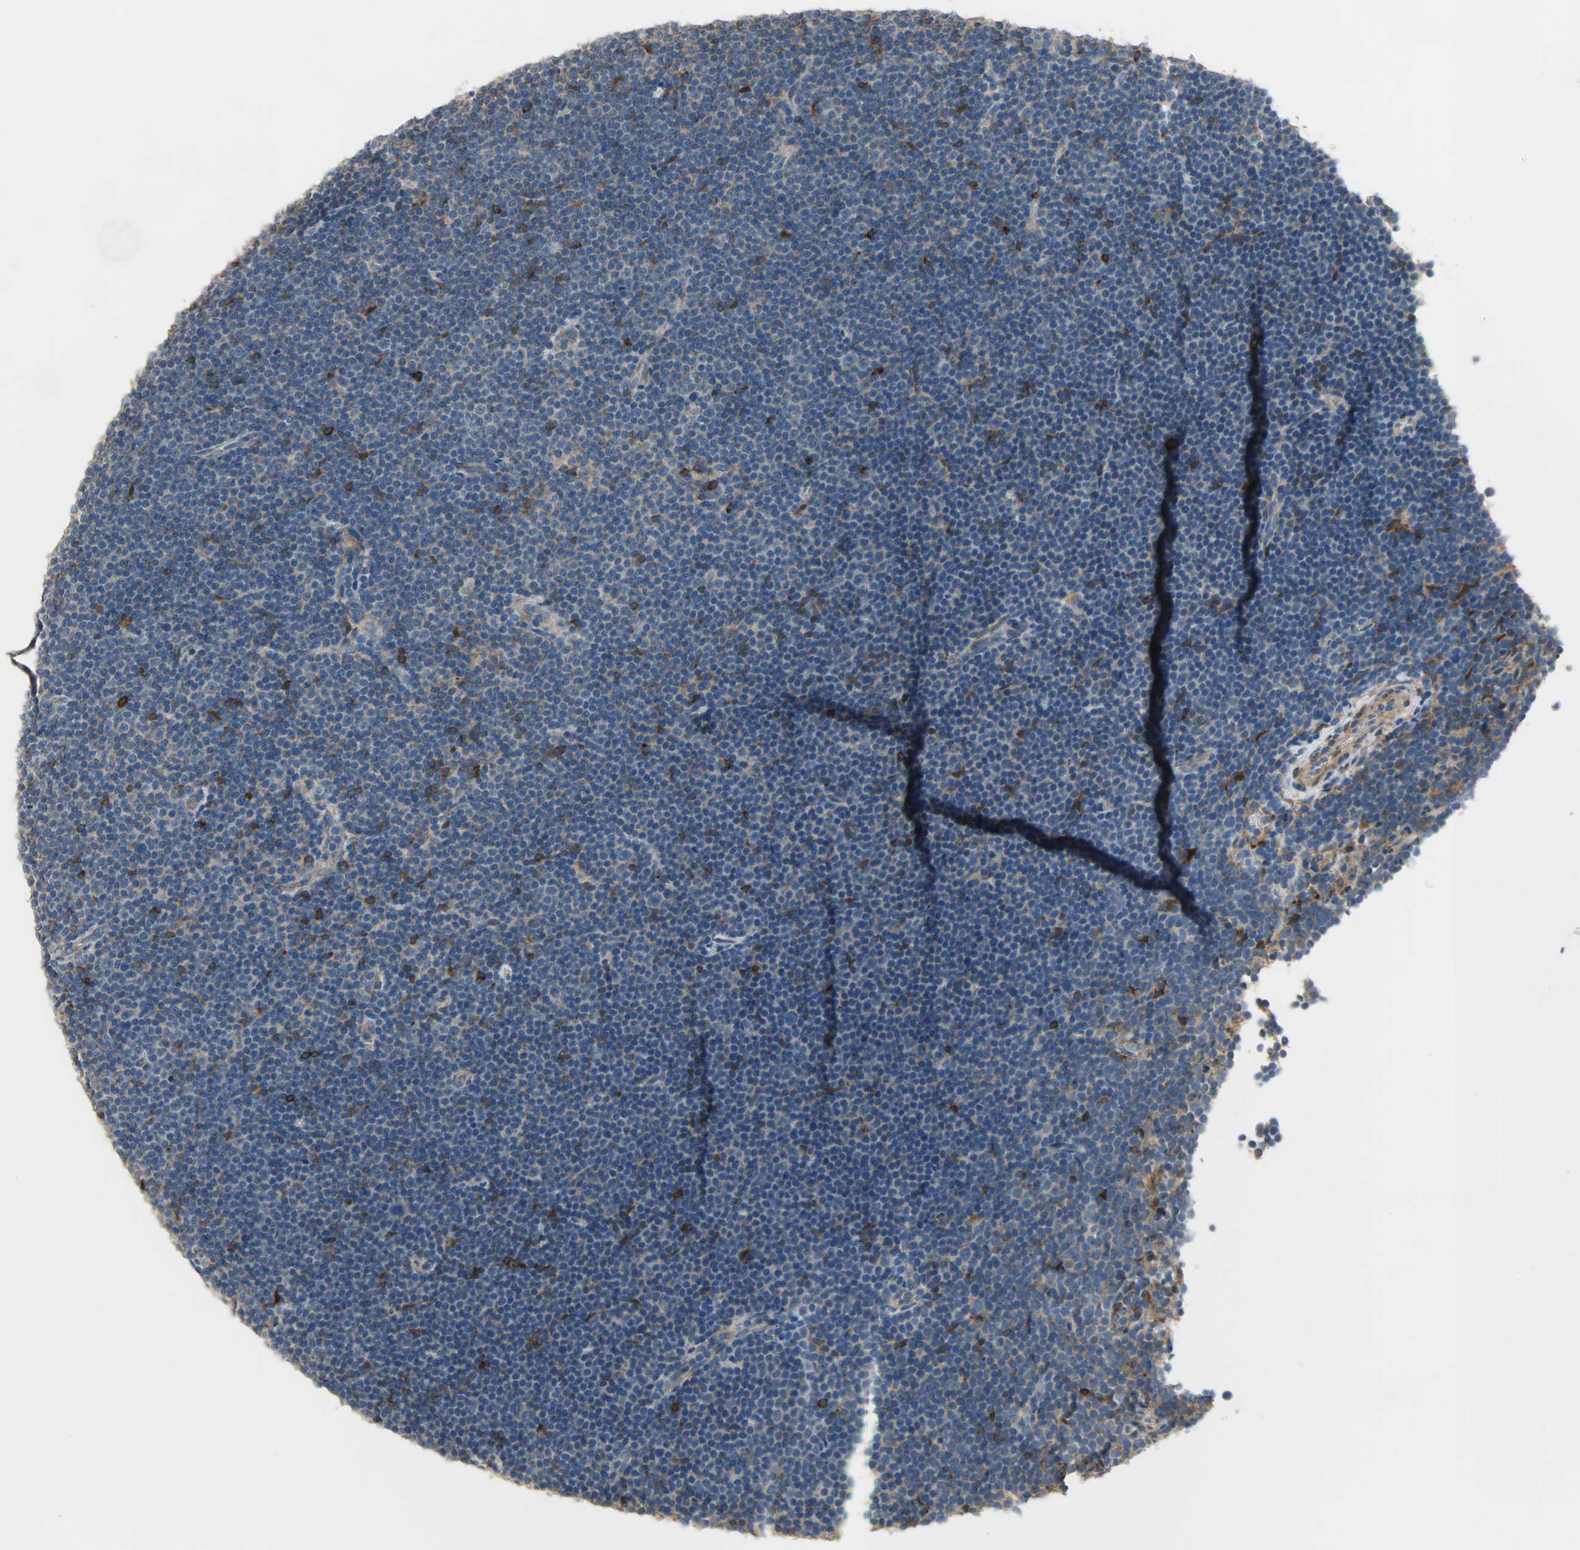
{"staining": {"intensity": "weak", "quantity": ">75%", "location": "cytoplasmic/membranous"}, "tissue": "lymphoma", "cell_type": "Tumor cells", "image_type": "cancer", "snomed": [{"axis": "morphology", "description": "Malignant lymphoma, non-Hodgkin's type, Low grade"}, {"axis": "topography", "description": "Lymph node"}], "caption": "Human lymphoma stained with a protein marker demonstrates weak staining in tumor cells.", "gene": "C1orf198", "patient": {"sex": "female", "age": 67}}